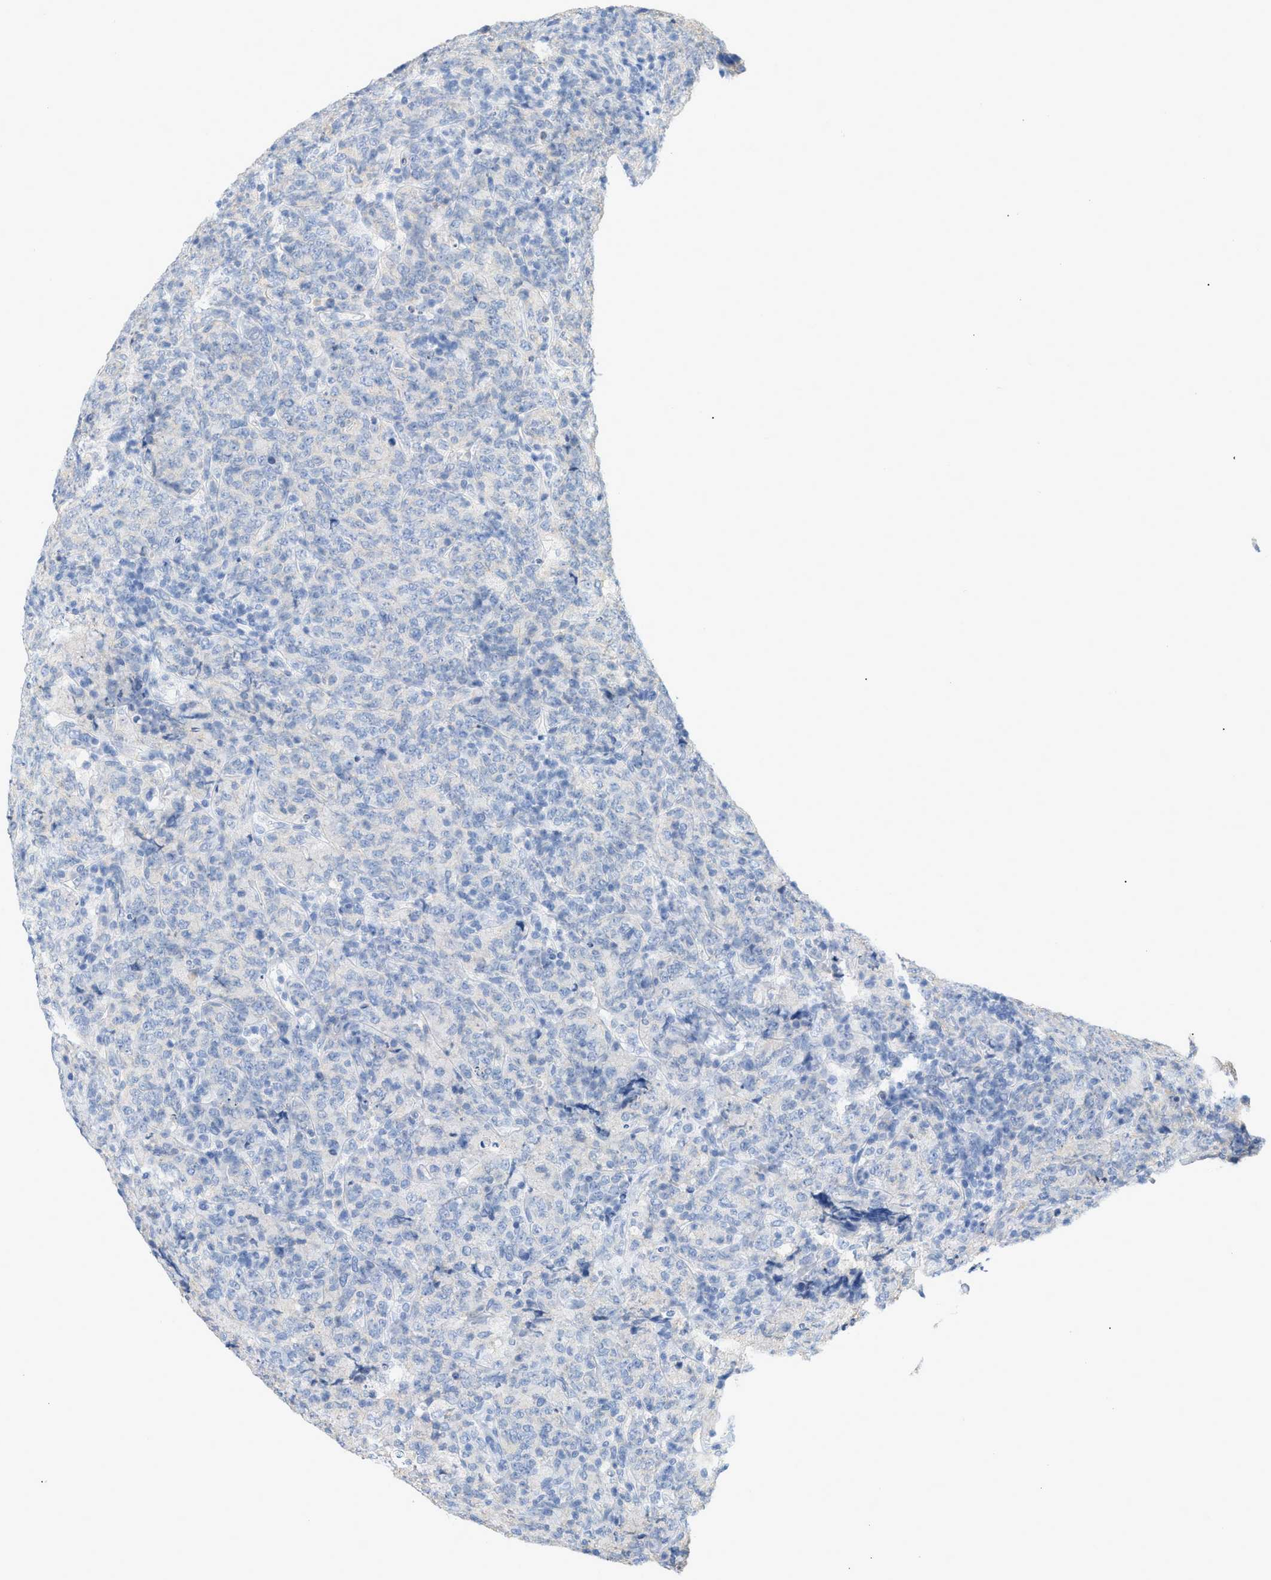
{"staining": {"intensity": "negative", "quantity": "none", "location": "none"}, "tissue": "lymphoma", "cell_type": "Tumor cells", "image_type": "cancer", "snomed": [{"axis": "morphology", "description": "Malignant lymphoma, non-Hodgkin's type, High grade"}, {"axis": "topography", "description": "Tonsil"}], "caption": "Tumor cells show no significant positivity in lymphoma.", "gene": "PAPPA", "patient": {"sex": "female", "age": 36}}